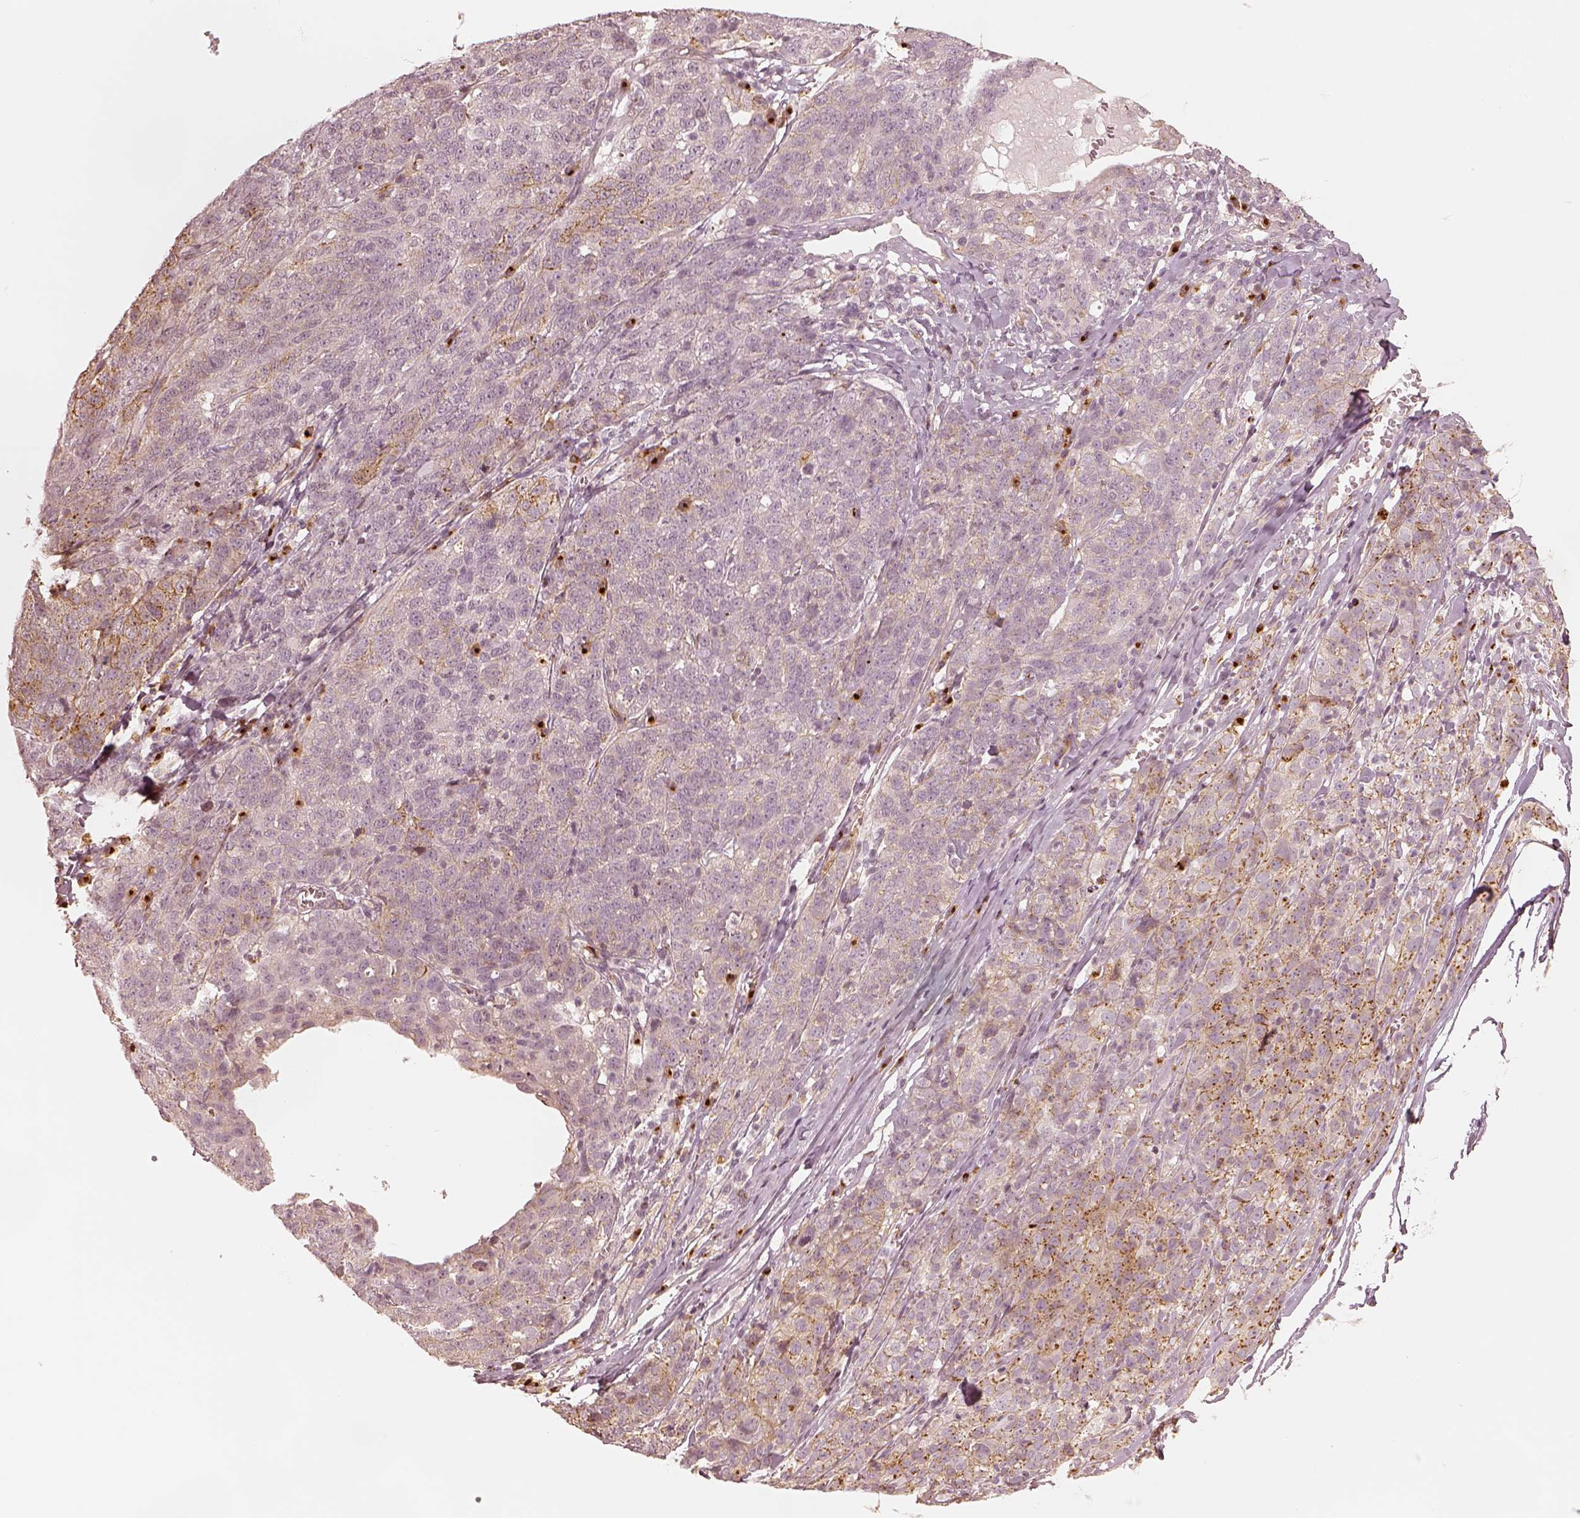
{"staining": {"intensity": "moderate", "quantity": "<25%", "location": "cytoplasmic/membranous"}, "tissue": "ovarian cancer", "cell_type": "Tumor cells", "image_type": "cancer", "snomed": [{"axis": "morphology", "description": "Cystadenocarcinoma, serous, NOS"}, {"axis": "topography", "description": "Ovary"}], "caption": "A histopathology image of human serous cystadenocarcinoma (ovarian) stained for a protein reveals moderate cytoplasmic/membranous brown staining in tumor cells.", "gene": "GORASP2", "patient": {"sex": "female", "age": 71}}